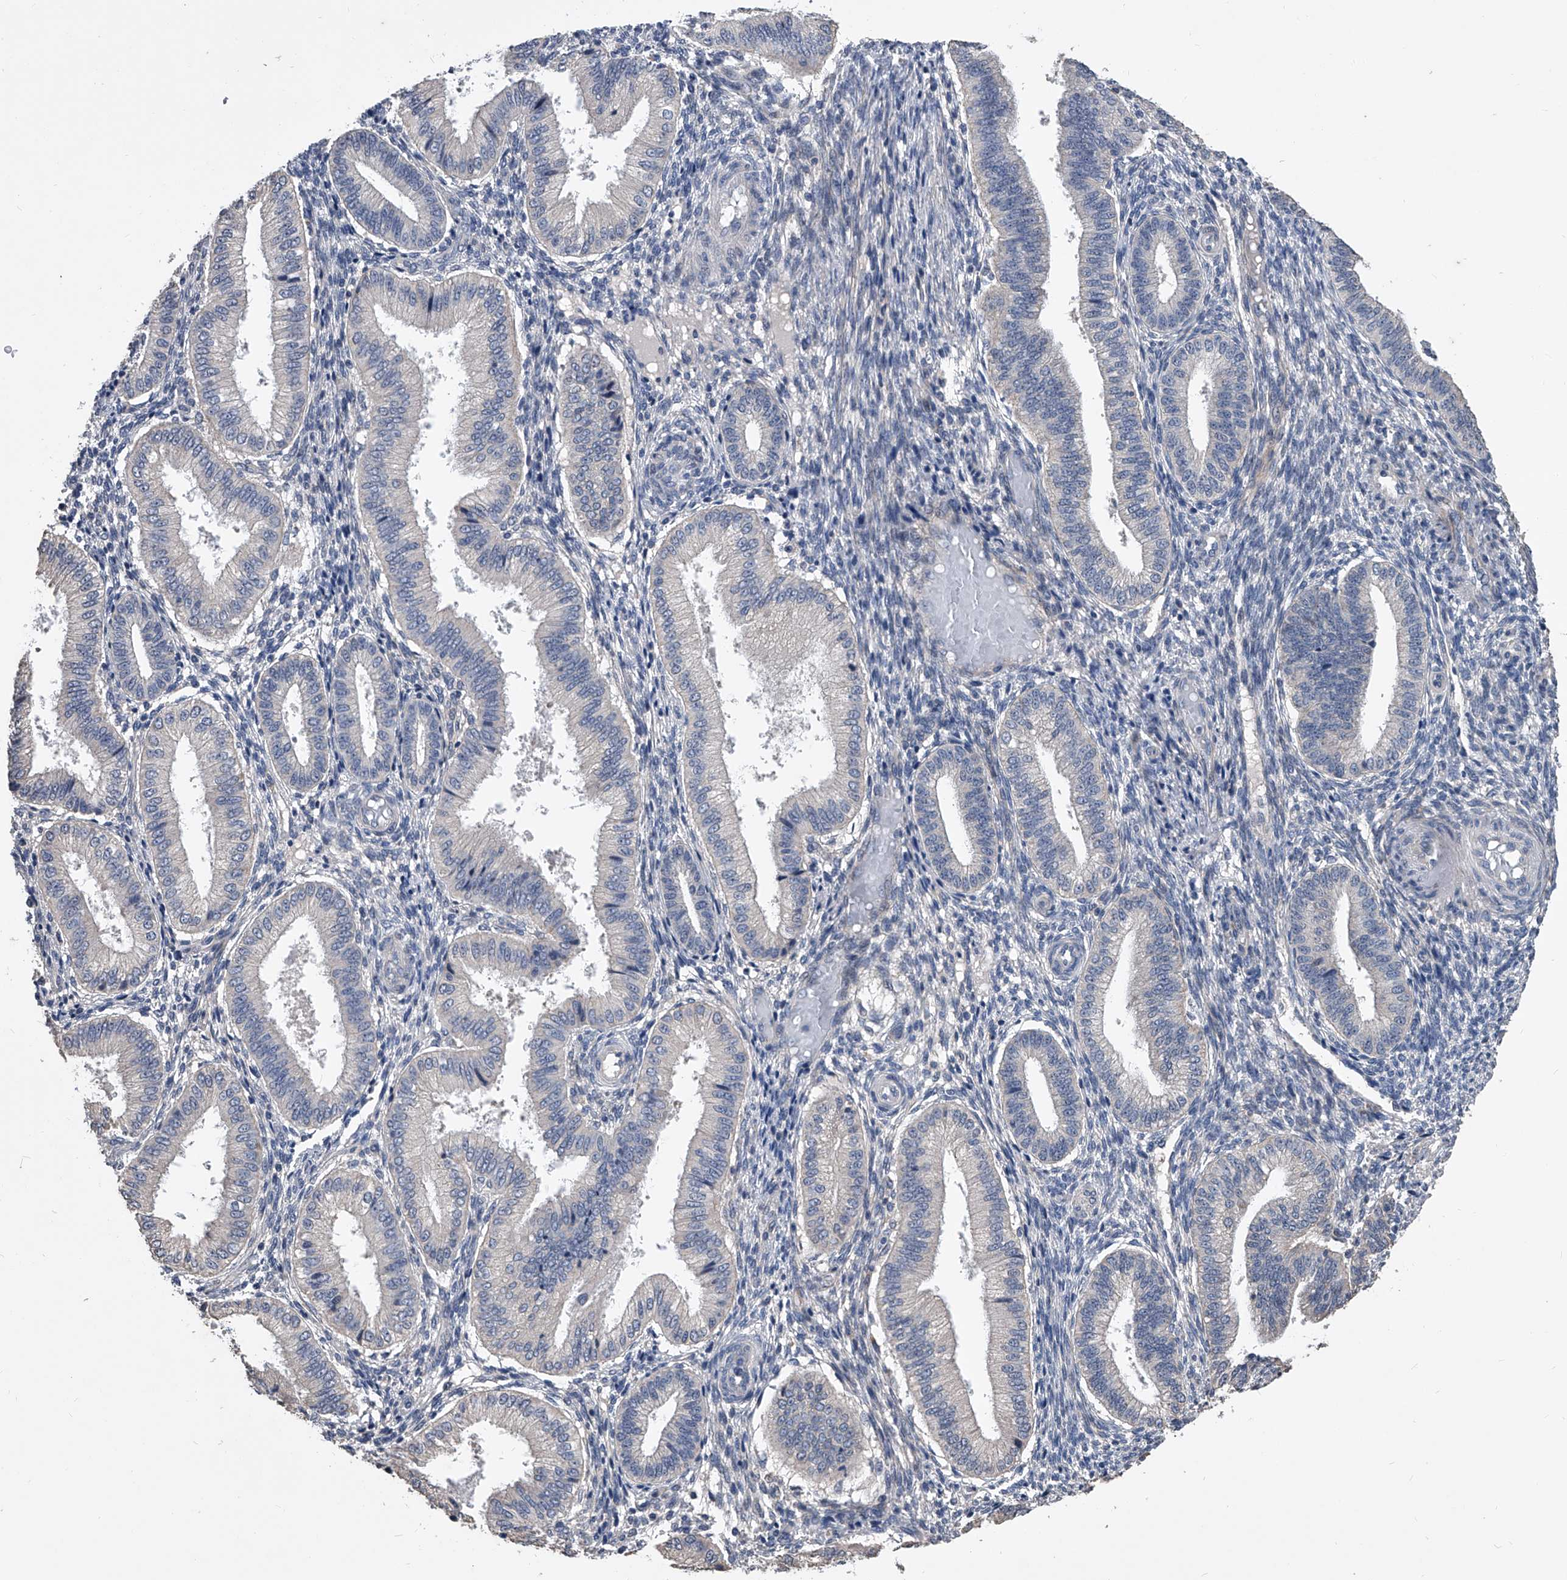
{"staining": {"intensity": "negative", "quantity": "none", "location": "none"}, "tissue": "endometrium", "cell_type": "Cells in endometrial stroma", "image_type": "normal", "snomed": [{"axis": "morphology", "description": "Normal tissue, NOS"}, {"axis": "topography", "description": "Endometrium"}], "caption": "An immunohistochemistry (IHC) micrograph of benign endometrium is shown. There is no staining in cells in endometrial stroma of endometrium. (DAB IHC, high magnification).", "gene": "PHACTR1", "patient": {"sex": "female", "age": 39}}